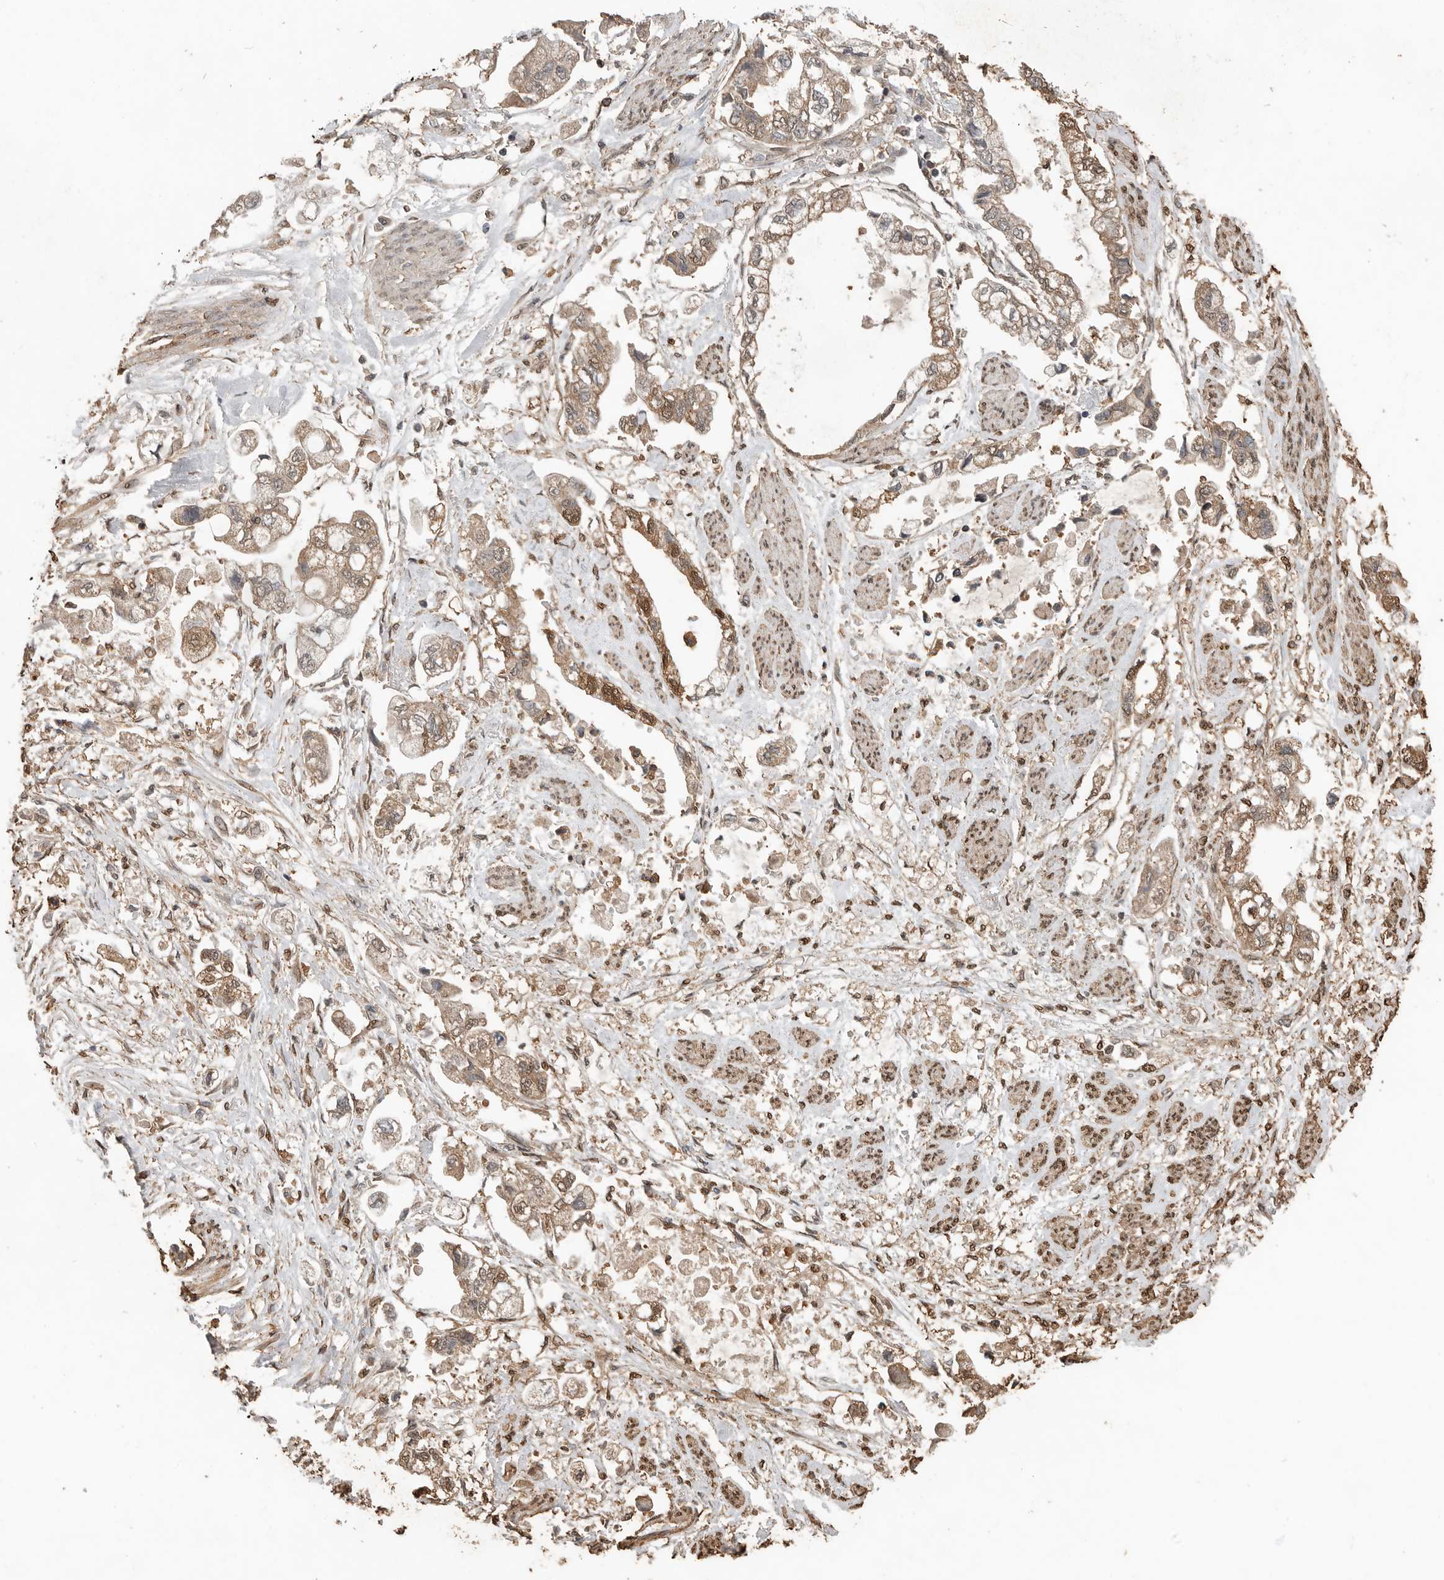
{"staining": {"intensity": "moderate", "quantity": ">75%", "location": "cytoplasmic/membranous,nuclear"}, "tissue": "stomach cancer", "cell_type": "Tumor cells", "image_type": "cancer", "snomed": [{"axis": "morphology", "description": "Adenocarcinoma, NOS"}, {"axis": "topography", "description": "Stomach"}], "caption": "The image displays a brown stain indicating the presence of a protein in the cytoplasmic/membranous and nuclear of tumor cells in stomach adenocarcinoma.", "gene": "BLZF1", "patient": {"sex": "male", "age": 62}}